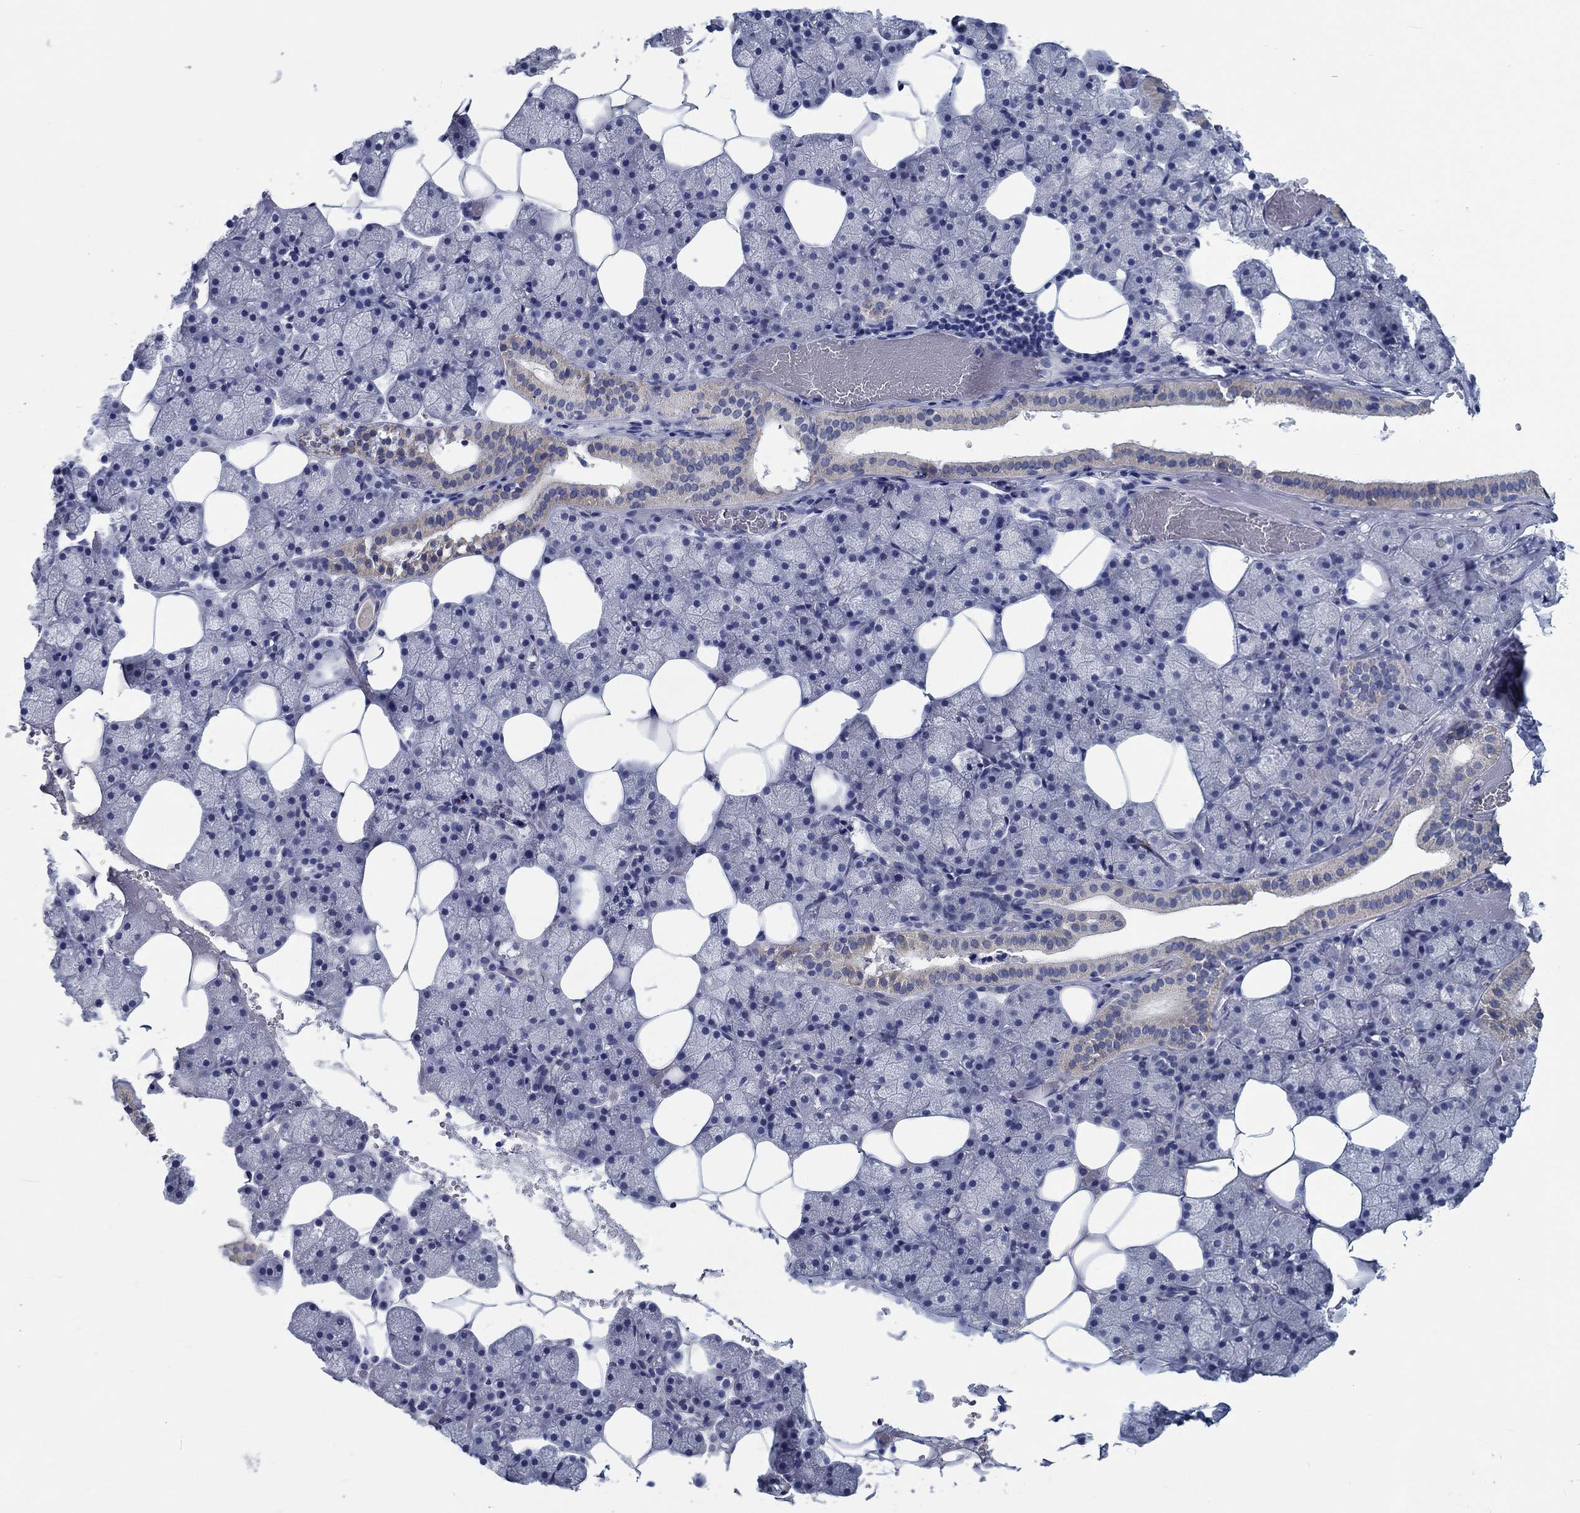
{"staining": {"intensity": "weak", "quantity": "25%-75%", "location": "cytoplasmic/membranous"}, "tissue": "salivary gland", "cell_type": "Glandular cells", "image_type": "normal", "snomed": [{"axis": "morphology", "description": "Normal tissue, NOS"}, {"axis": "topography", "description": "Salivary gland"}], "caption": "This is a micrograph of IHC staining of unremarkable salivary gland, which shows weak positivity in the cytoplasmic/membranous of glandular cells.", "gene": "MYBPC1", "patient": {"sex": "male", "age": 38}}